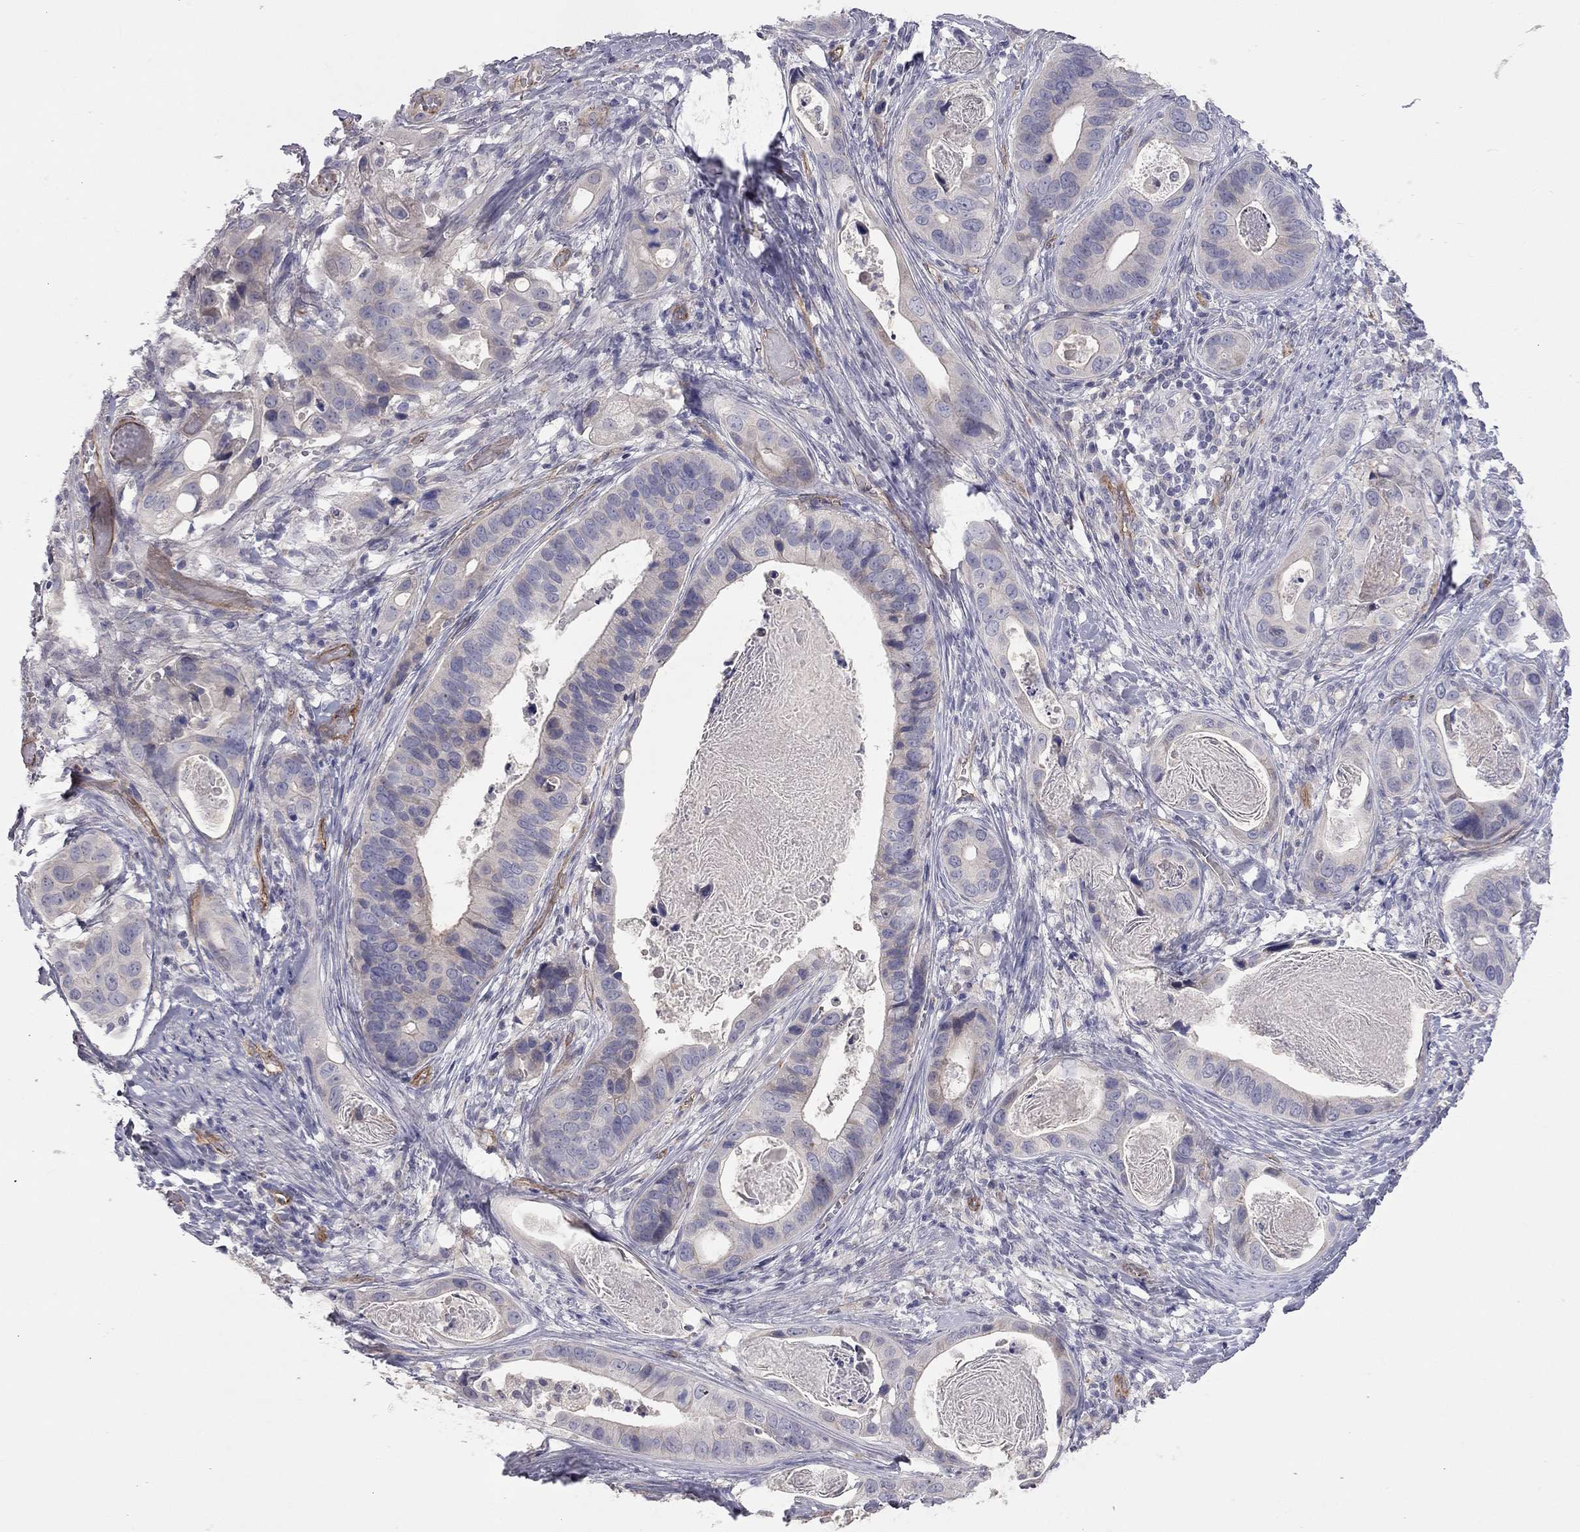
{"staining": {"intensity": "weak", "quantity": "<25%", "location": "cytoplasmic/membranous"}, "tissue": "stomach cancer", "cell_type": "Tumor cells", "image_type": "cancer", "snomed": [{"axis": "morphology", "description": "Adenocarcinoma, NOS"}, {"axis": "topography", "description": "Stomach"}], "caption": "This photomicrograph is of stomach cancer (adenocarcinoma) stained with immunohistochemistry to label a protein in brown with the nuclei are counter-stained blue. There is no staining in tumor cells.", "gene": "GPRC5B", "patient": {"sex": "male", "age": 84}}